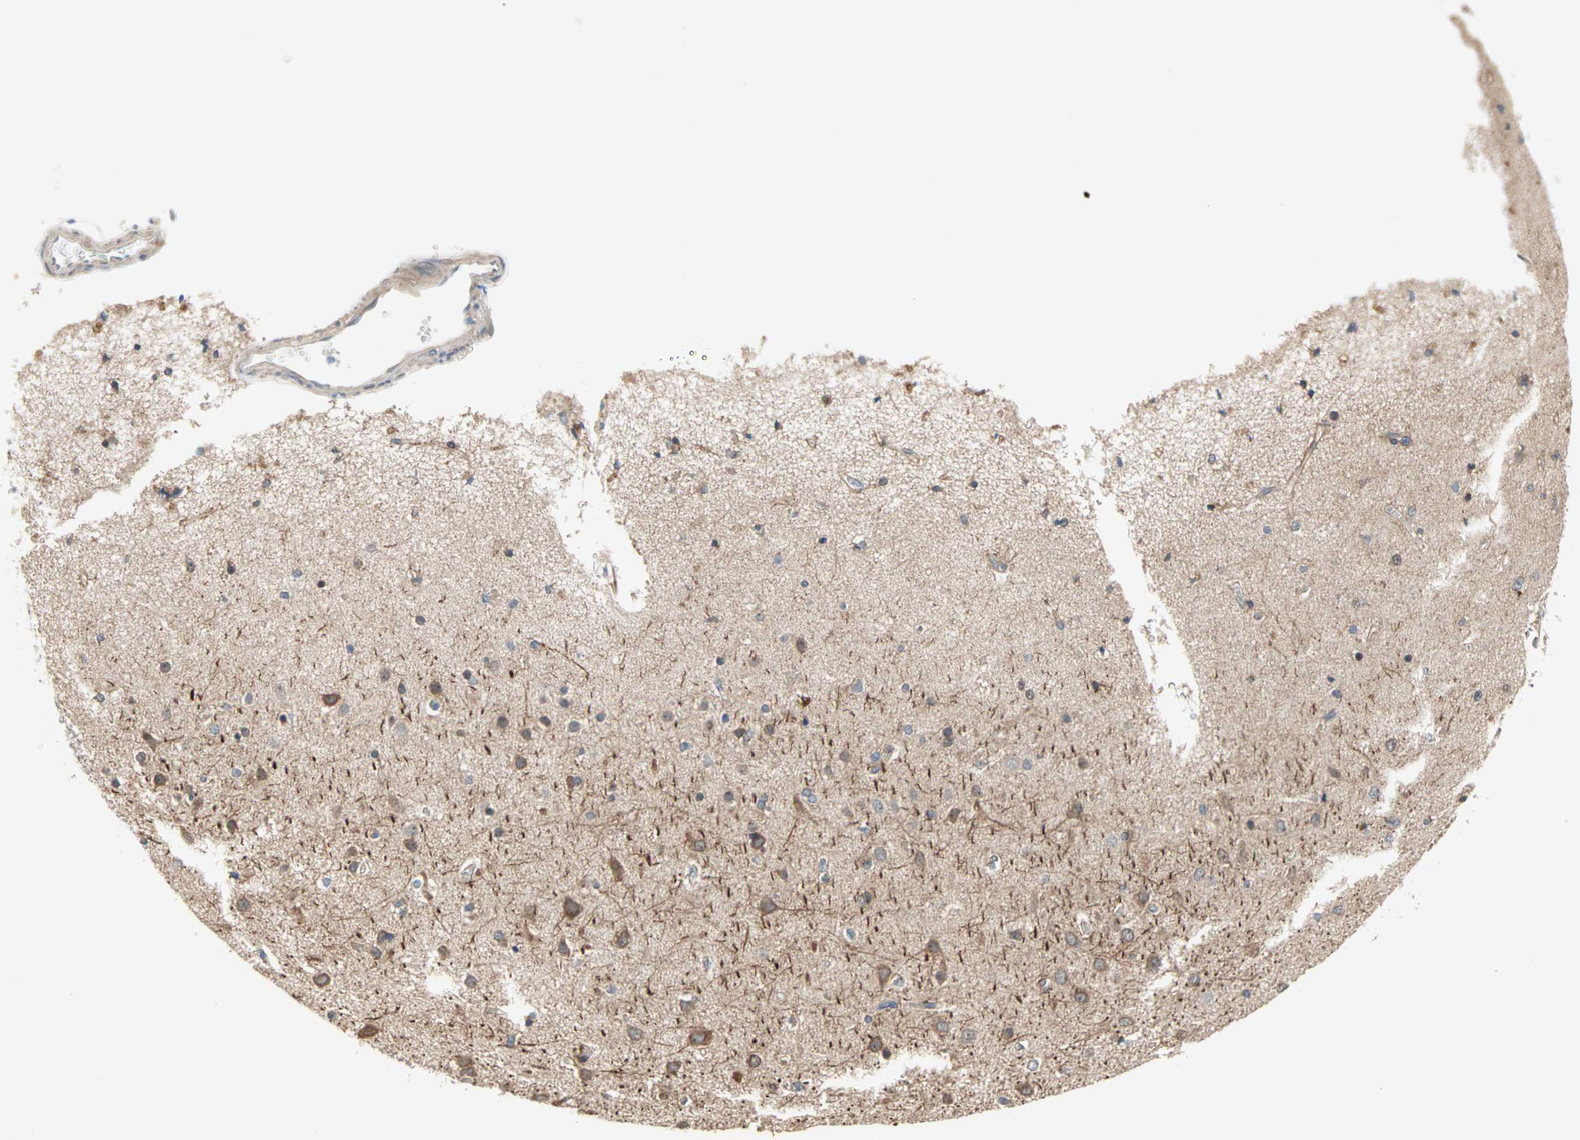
{"staining": {"intensity": "weak", "quantity": ">75%", "location": "cytoplasmic/membranous"}, "tissue": "cerebral cortex", "cell_type": "Endothelial cells", "image_type": "normal", "snomed": [{"axis": "morphology", "description": "Normal tissue, NOS"}, {"axis": "topography", "description": "Cerebral cortex"}], "caption": "Immunohistochemical staining of unremarkable cerebral cortex reveals weak cytoplasmic/membranous protein positivity in about >75% of endothelial cells.", "gene": "PDE8A", "patient": {"sex": "female", "age": 54}}